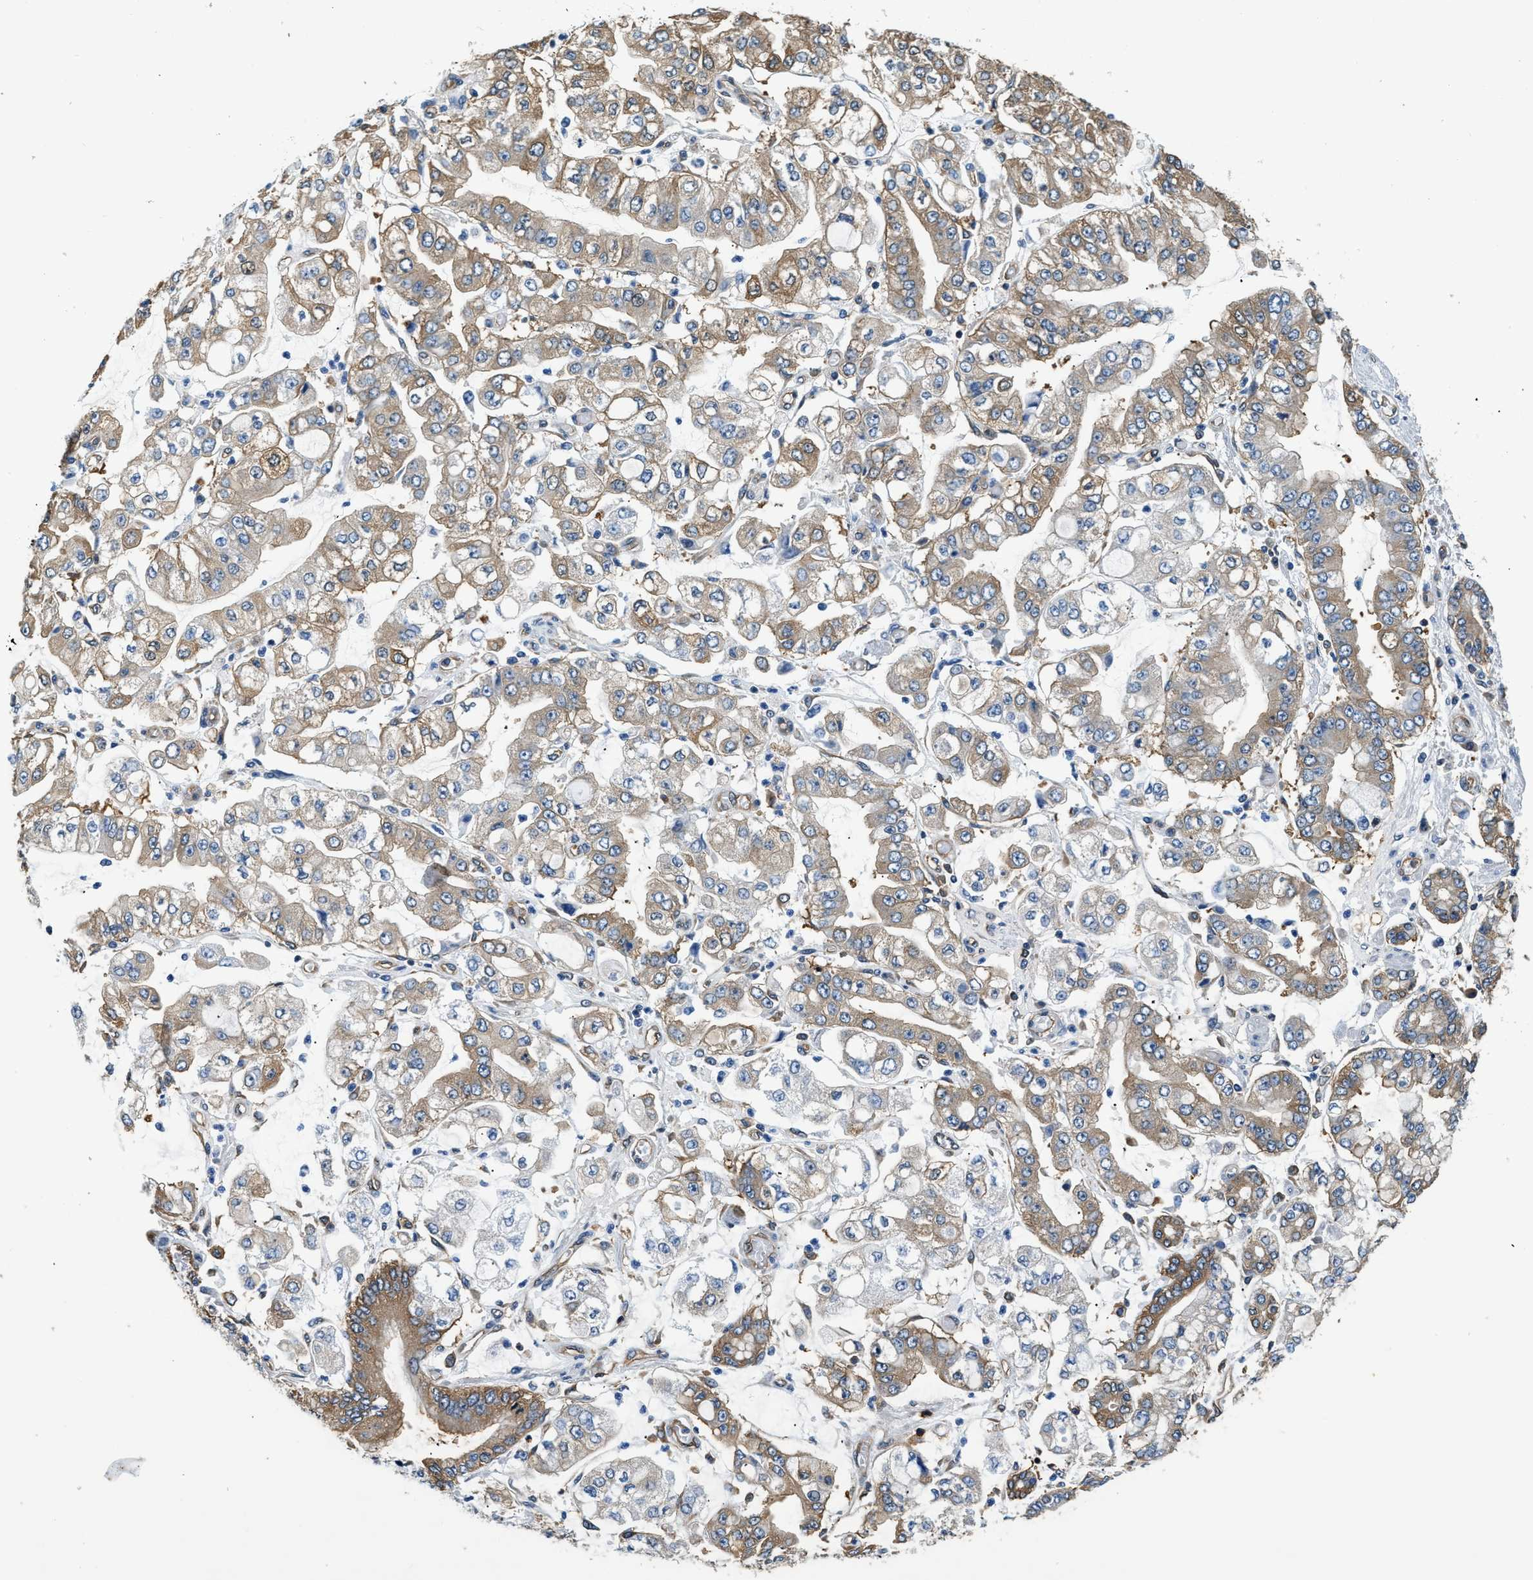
{"staining": {"intensity": "moderate", "quantity": "<25%", "location": "cytoplasmic/membranous"}, "tissue": "stomach cancer", "cell_type": "Tumor cells", "image_type": "cancer", "snomed": [{"axis": "morphology", "description": "Adenocarcinoma, NOS"}, {"axis": "topography", "description": "Stomach"}], "caption": "IHC image of neoplastic tissue: stomach adenocarcinoma stained using immunohistochemistry (IHC) reveals low levels of moderate protein expression localized specifically in the cytoplasmic/membranous of tumor cells, appearing as a cytoplasmic/membranous brown color.", "gene": "PPP2R1B", "patient": {"sex": "male", "age": 76}}